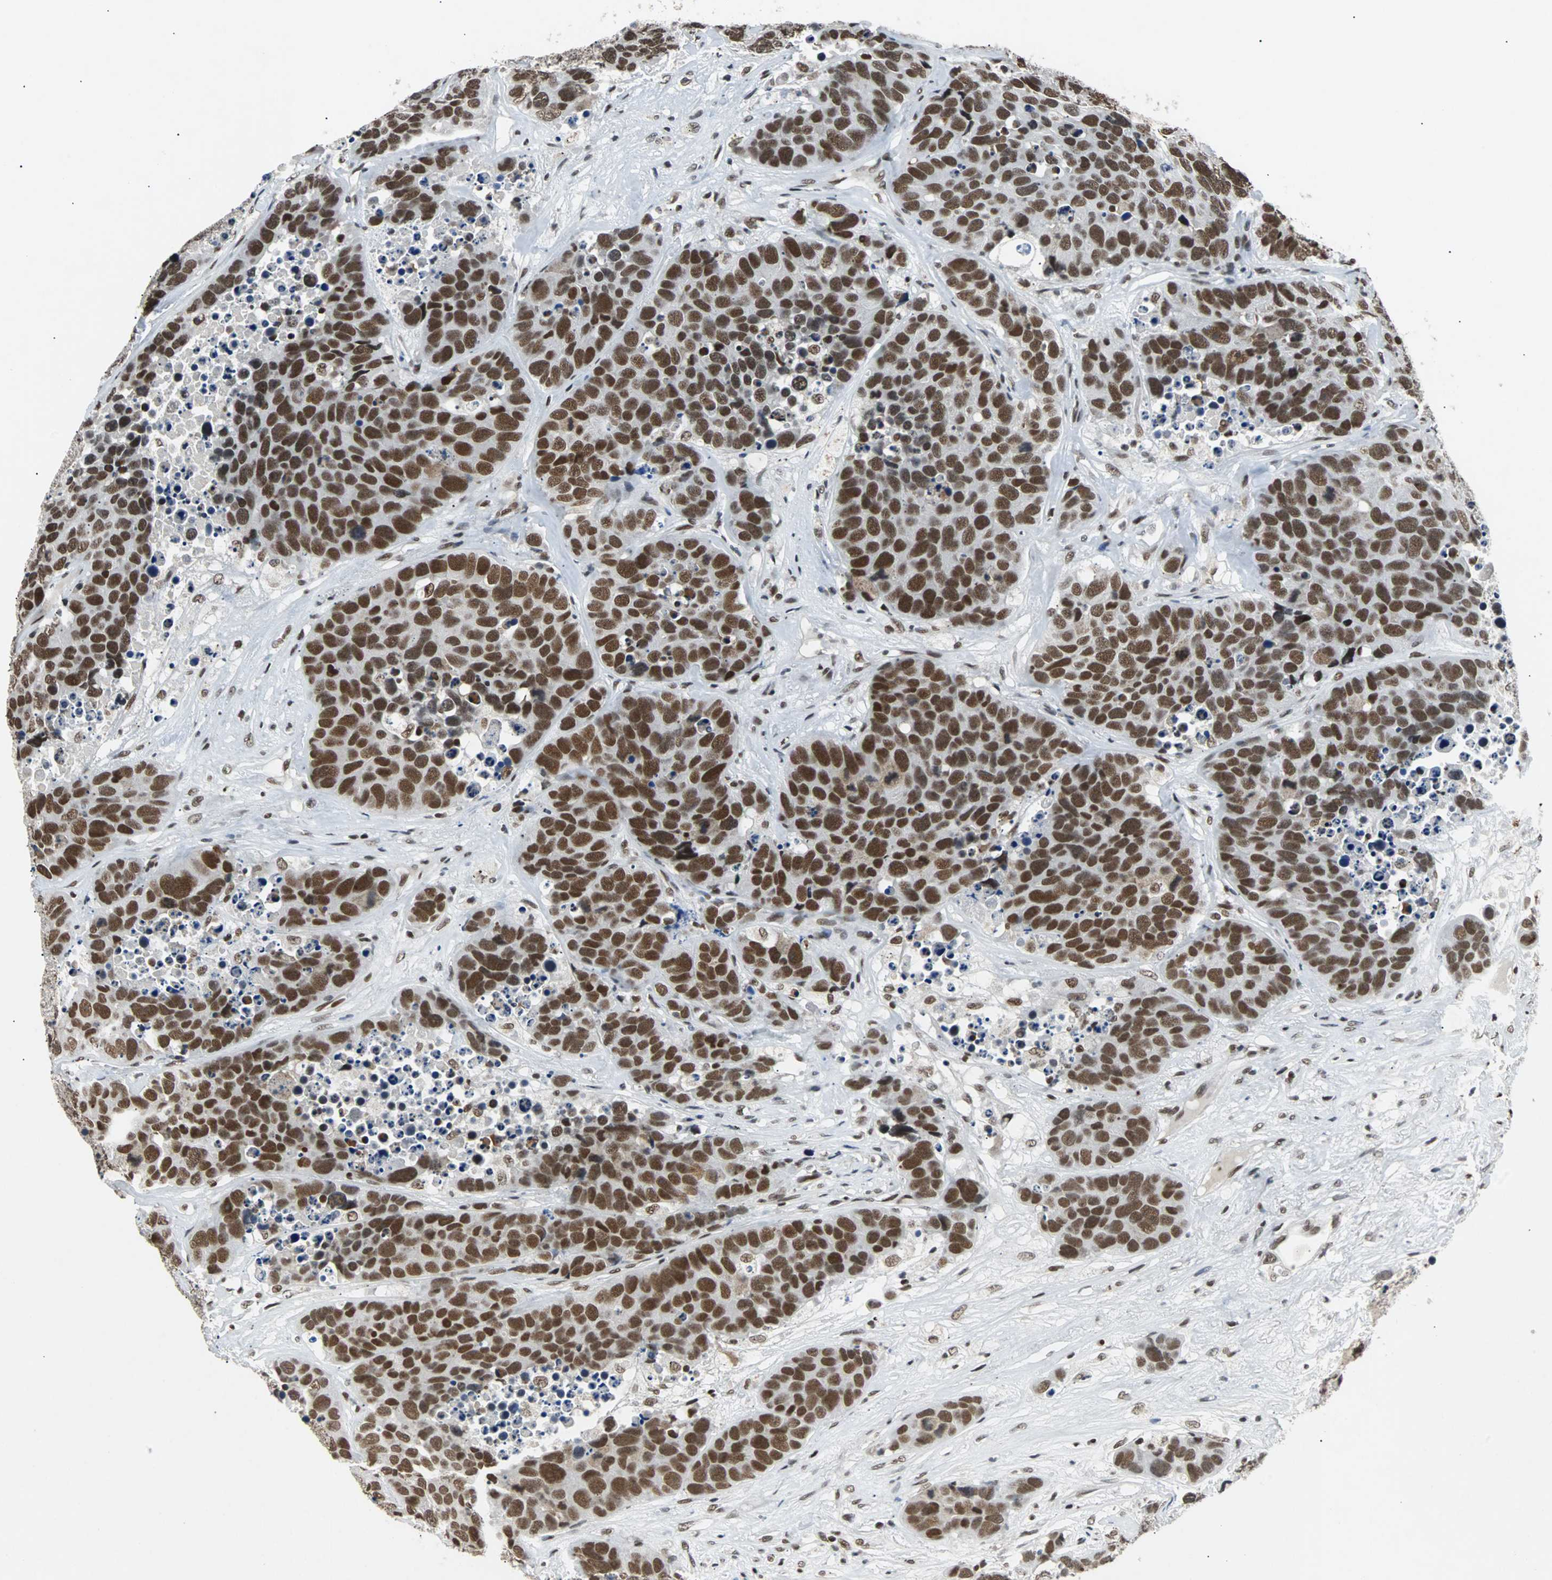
{"staining": {"intensity": "strong", "quantity": ">75%", "location": "nuclear"}, "tissue": "carcinoid", "cell_type": "Tumor cells", "image_type": "cancer", "snomed": [{"axis": "morphology", "description": "Carcinoid, malignant, NOS"}, {"axis": "topography", "description": "Lung"}], "caption": "This micrograph reveals malignant carcinoid stained with immunohistochemistry to label a protein in brown. The nuclear of tumor cells show strong positivity for the protein. Nuclei are counter-stained blue.", "gene": "GATAD2A", "patient": {"sex": "male", "age": 60}}